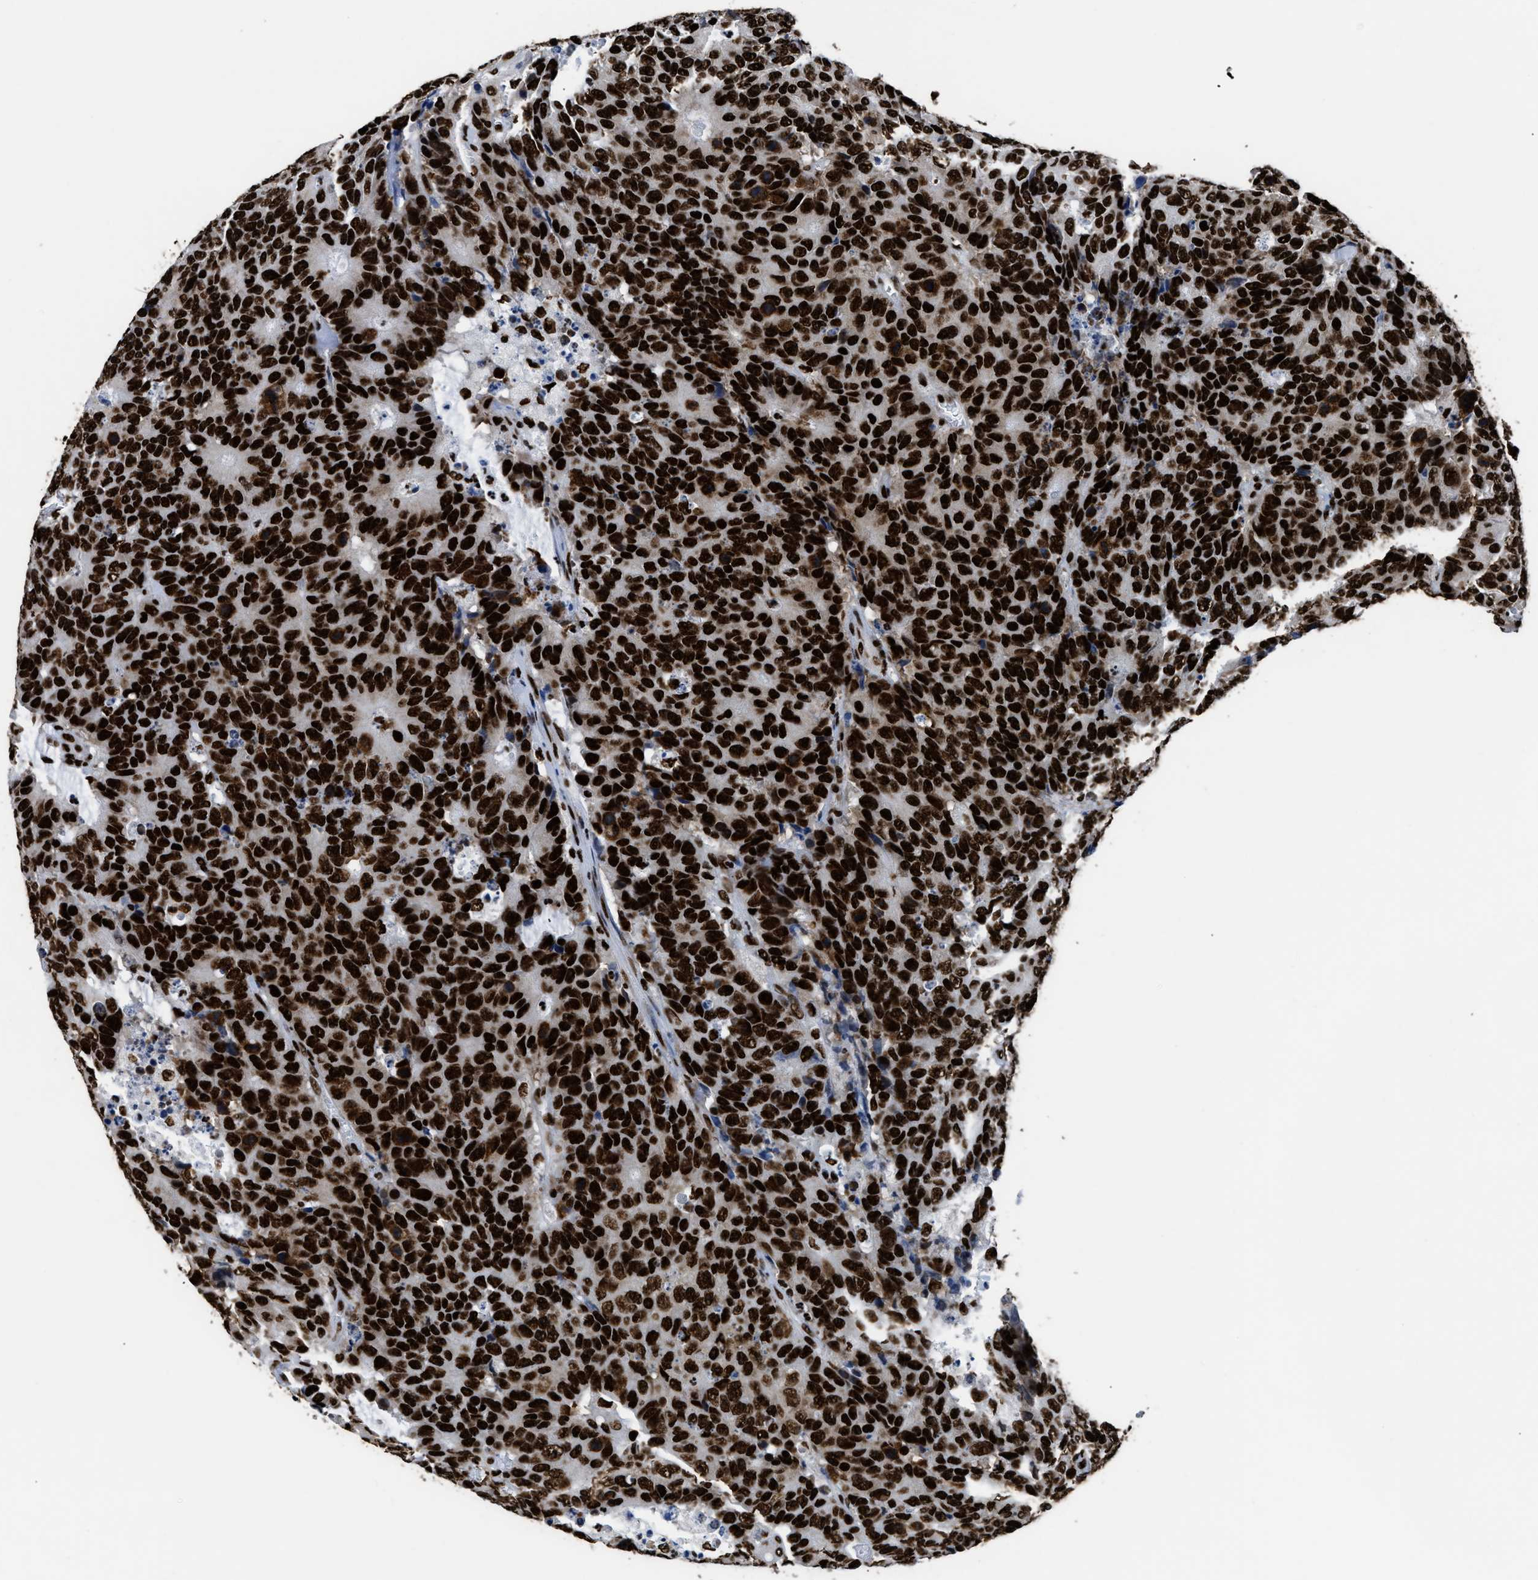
{"staining": {"intensity": "strong", "quantity": ">75%", "location": "nuclear"}, "tissue": "colorectal cancer", "cell_type": "Tumor cells", "image_type": "cancer", "snomed": [{"axis": "morphology", "description": "Adenocarcinoma, NOS"}, {"axis": "topography", "description": "Colon"}], "caption": "The immunohistochemical stain highlights strong nuclear expression in tumor cells of colorectal cancer (adenocarcinoma) tissue. (Stains: DAB (3,3'-diaminobenzidine) in brown, nuclei in blue, Microscopy: brightfield microscopy at high magnification).", "gene": "HNRNPM", "patient": {"sex": "female", "age": 86}}